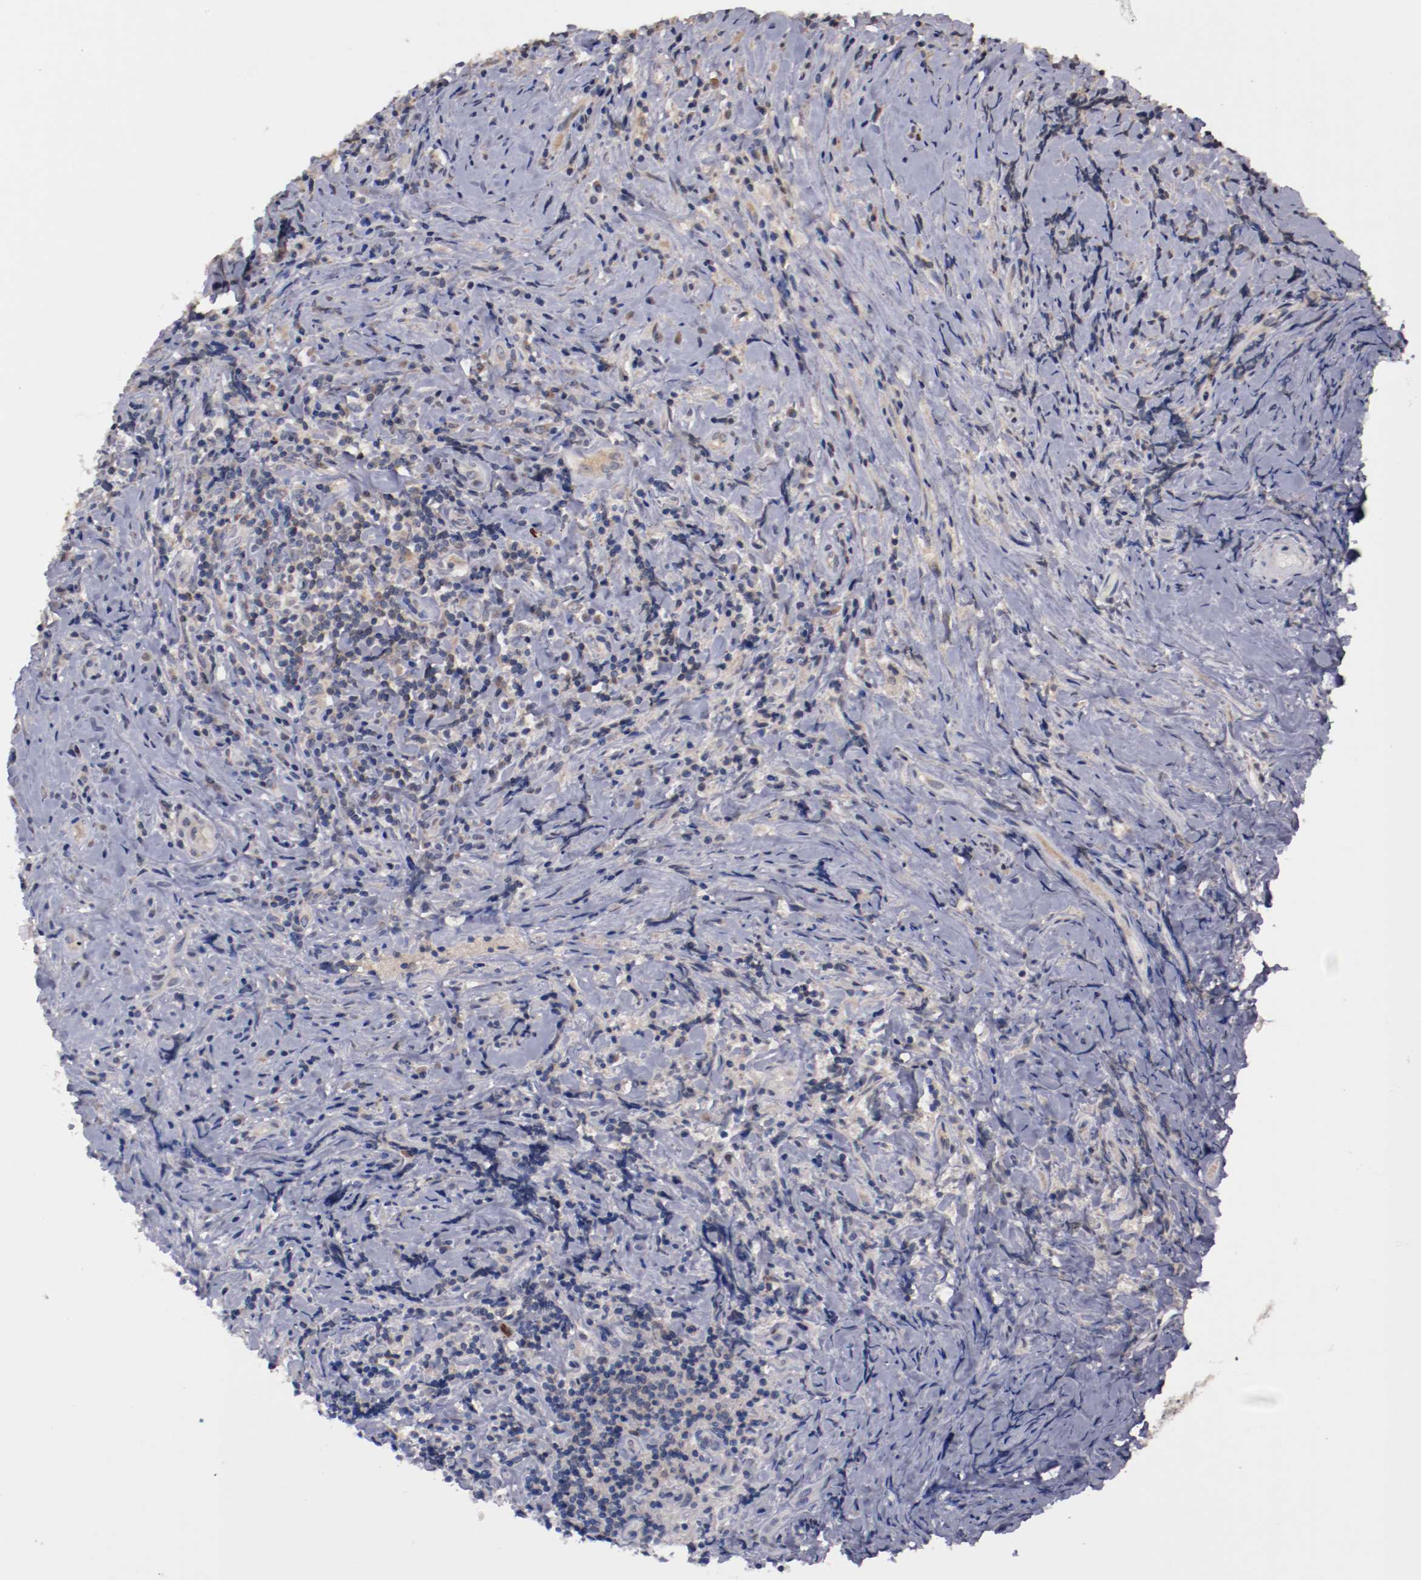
{"staining": {"intensity": "weak", "quantity": "<25%", "location": "cytoplasmic/membranous"}, "tissue": "lymphoma", "cell_type": "Tumor cells", "image_type": "cancer", "snomed": [{"axis": "morphology", "description": "Hodgkin's disease, NOS"}, {"axis": "topography", "description": "Lymph node"}], "caption": "A histopathology image of human Hodgkin's disease is negative for staining in tumor cells.", "gene": "FAM81A", "patient": {"sex": "female", "age": 25}}